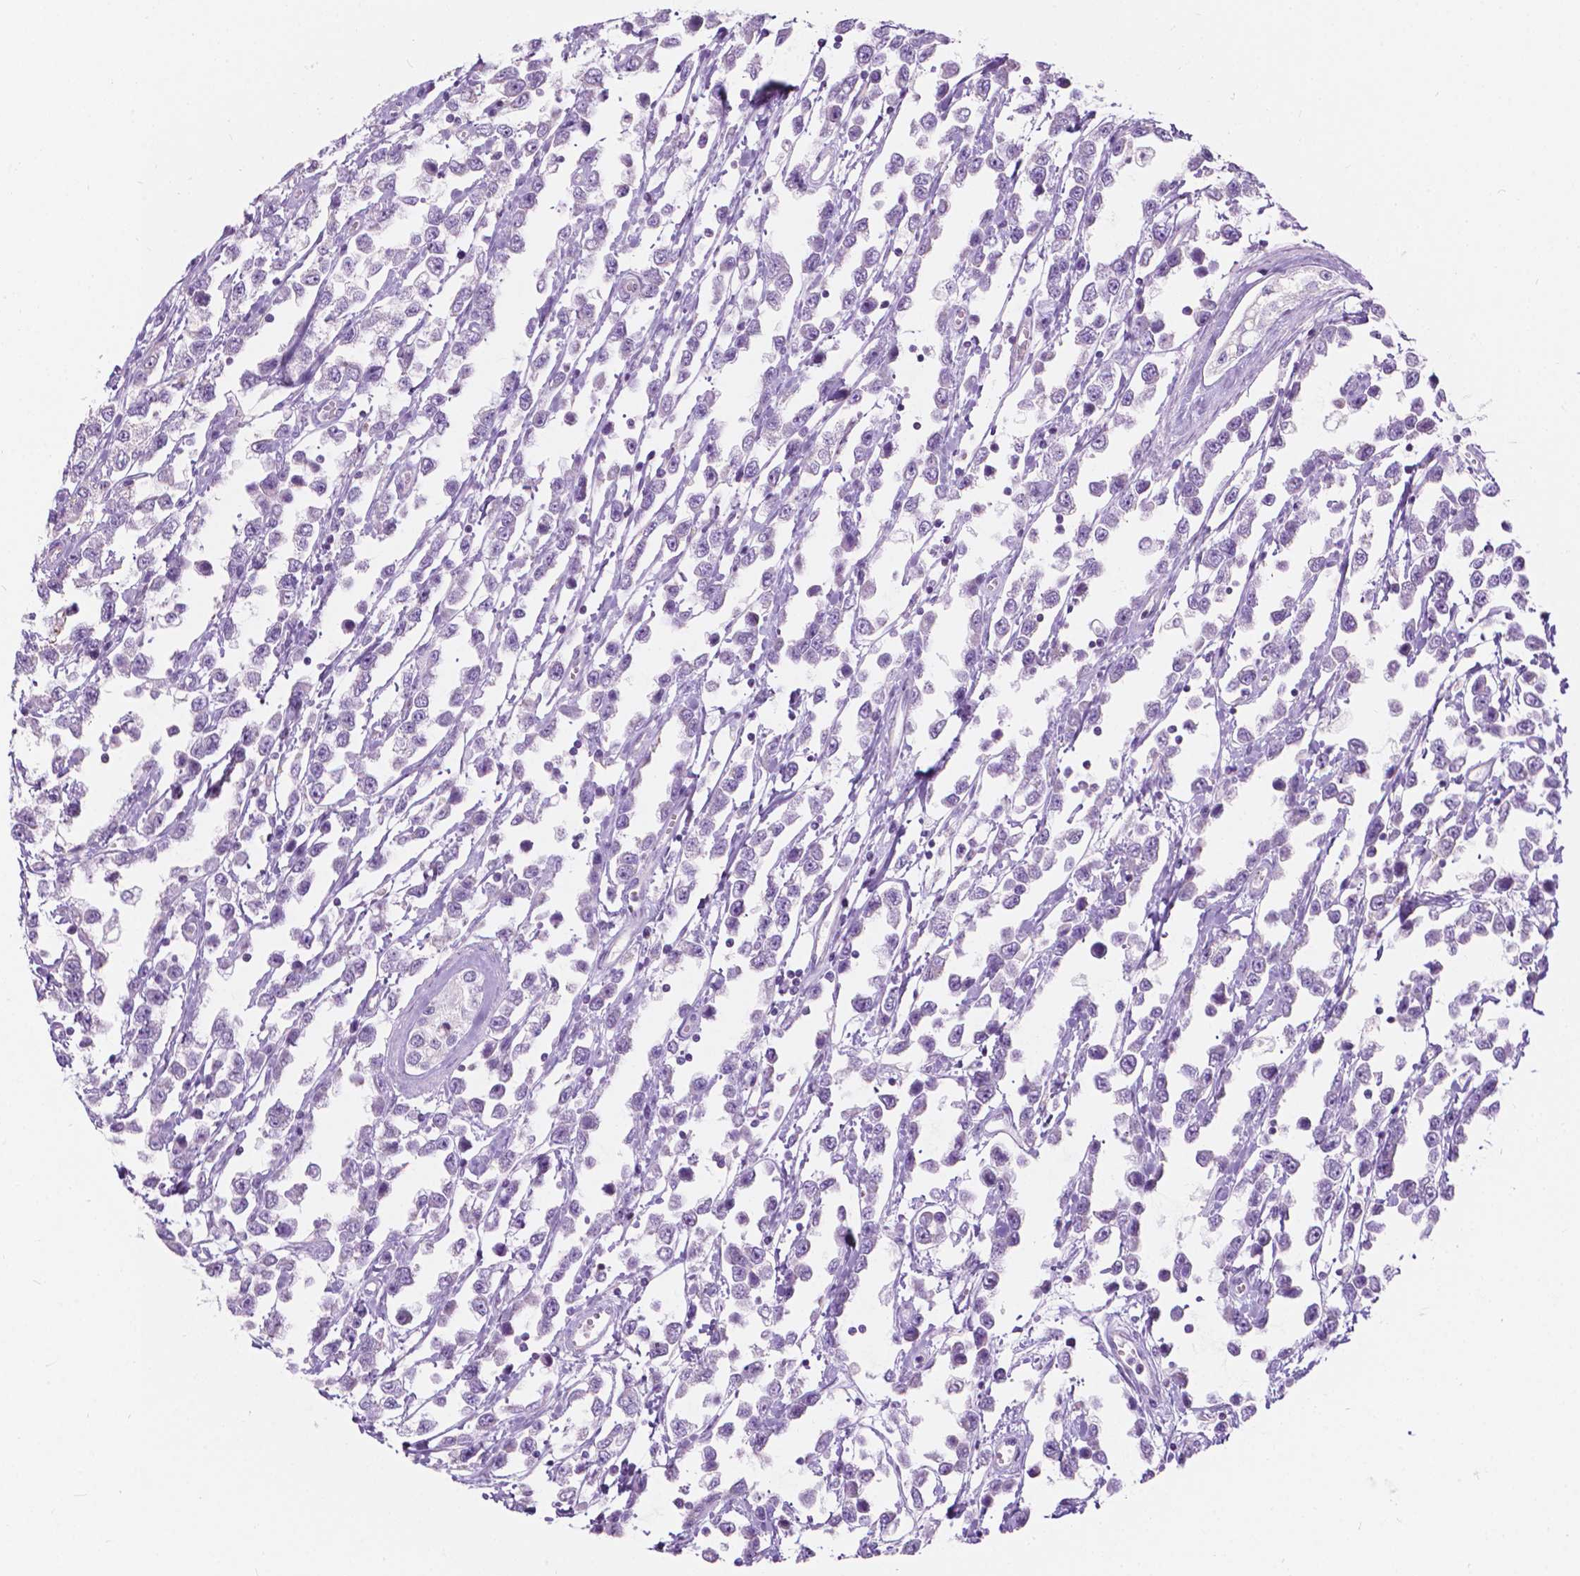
{"staining": {"intensity": "negative", "quantity": "none", "location": "none"}, "tissue": "testis cancer", "cell_type": "Tumor cells", "image_type": "cancer", "snomed": [{"axis": "morphology", "description": "Seminoma, NOS"}, {"axis": "topography", "description": "Testis"}], "caption": "This is an IHC histopathology image of human testis seminoma. There is no expression in tumor cells.", "gene": "NOS1AP", "patient": {"sex": "male", "age": 34}}